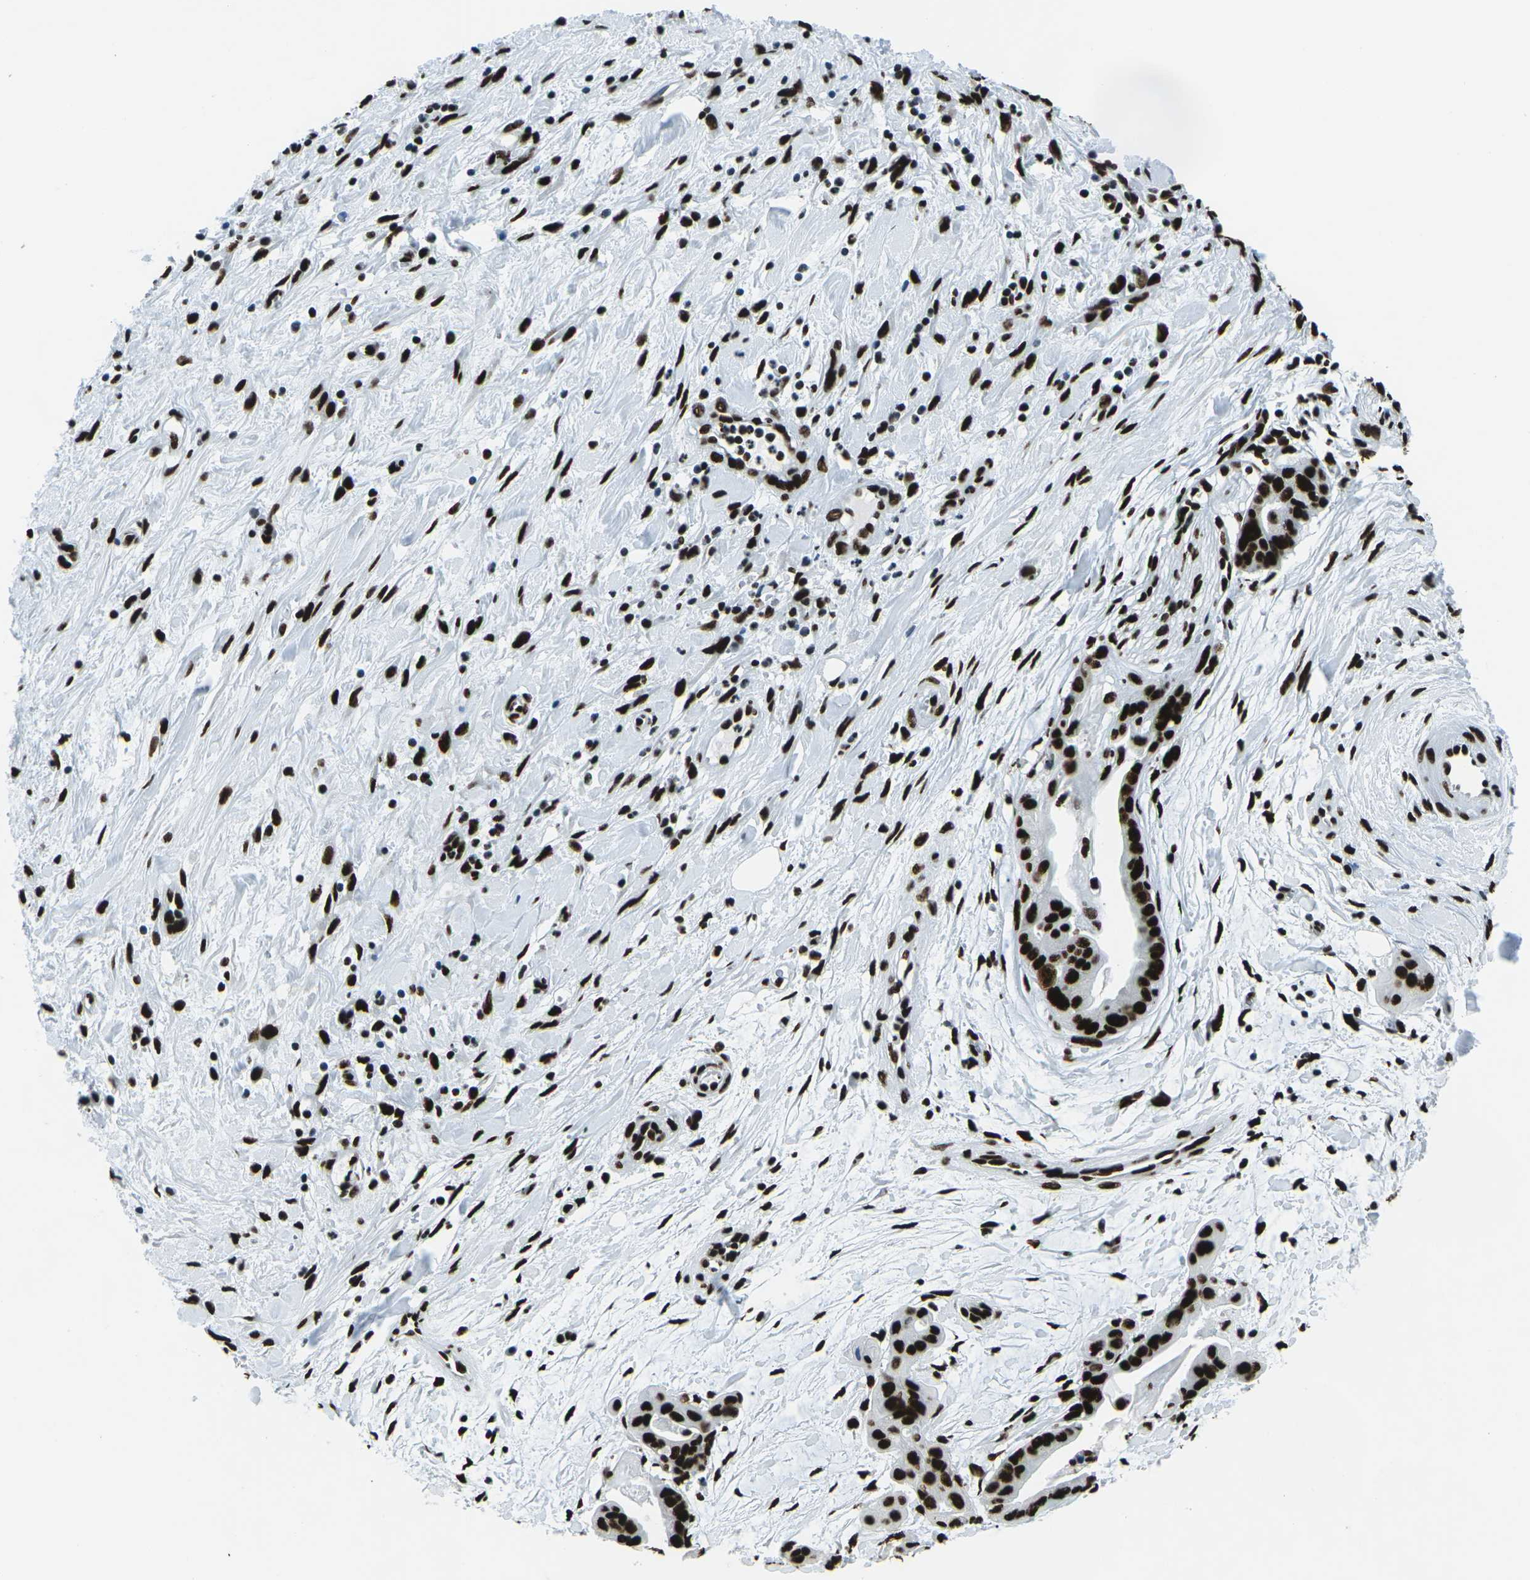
{"staining": {"intensity": "strong", "quantity": ">75%", "location": "nuclear"}, "tissue": "pancreatic cancer", "cell_type": "Tumor cells", "image_type": "cancer", "snomed": [{"axis": "morphology", "description": "Adenocarcinoma, NOS"}, {"axis": "topography", "description": "Pancreas"}], "caption": "IHC staining of adenocarcinoma (pancreatic), which displays high levels of strong nuclear staining in approximately >75% of tumor cells indicating strong nuclear protein staining. The staining was performed using DAB (3,3'-diaminobenzidine) (brown) for protein detection and nuclei were counterstained in hematoxylin (blue).", "gene": "HNRNPL", "patient": {"sex": "female", "age": 75}}